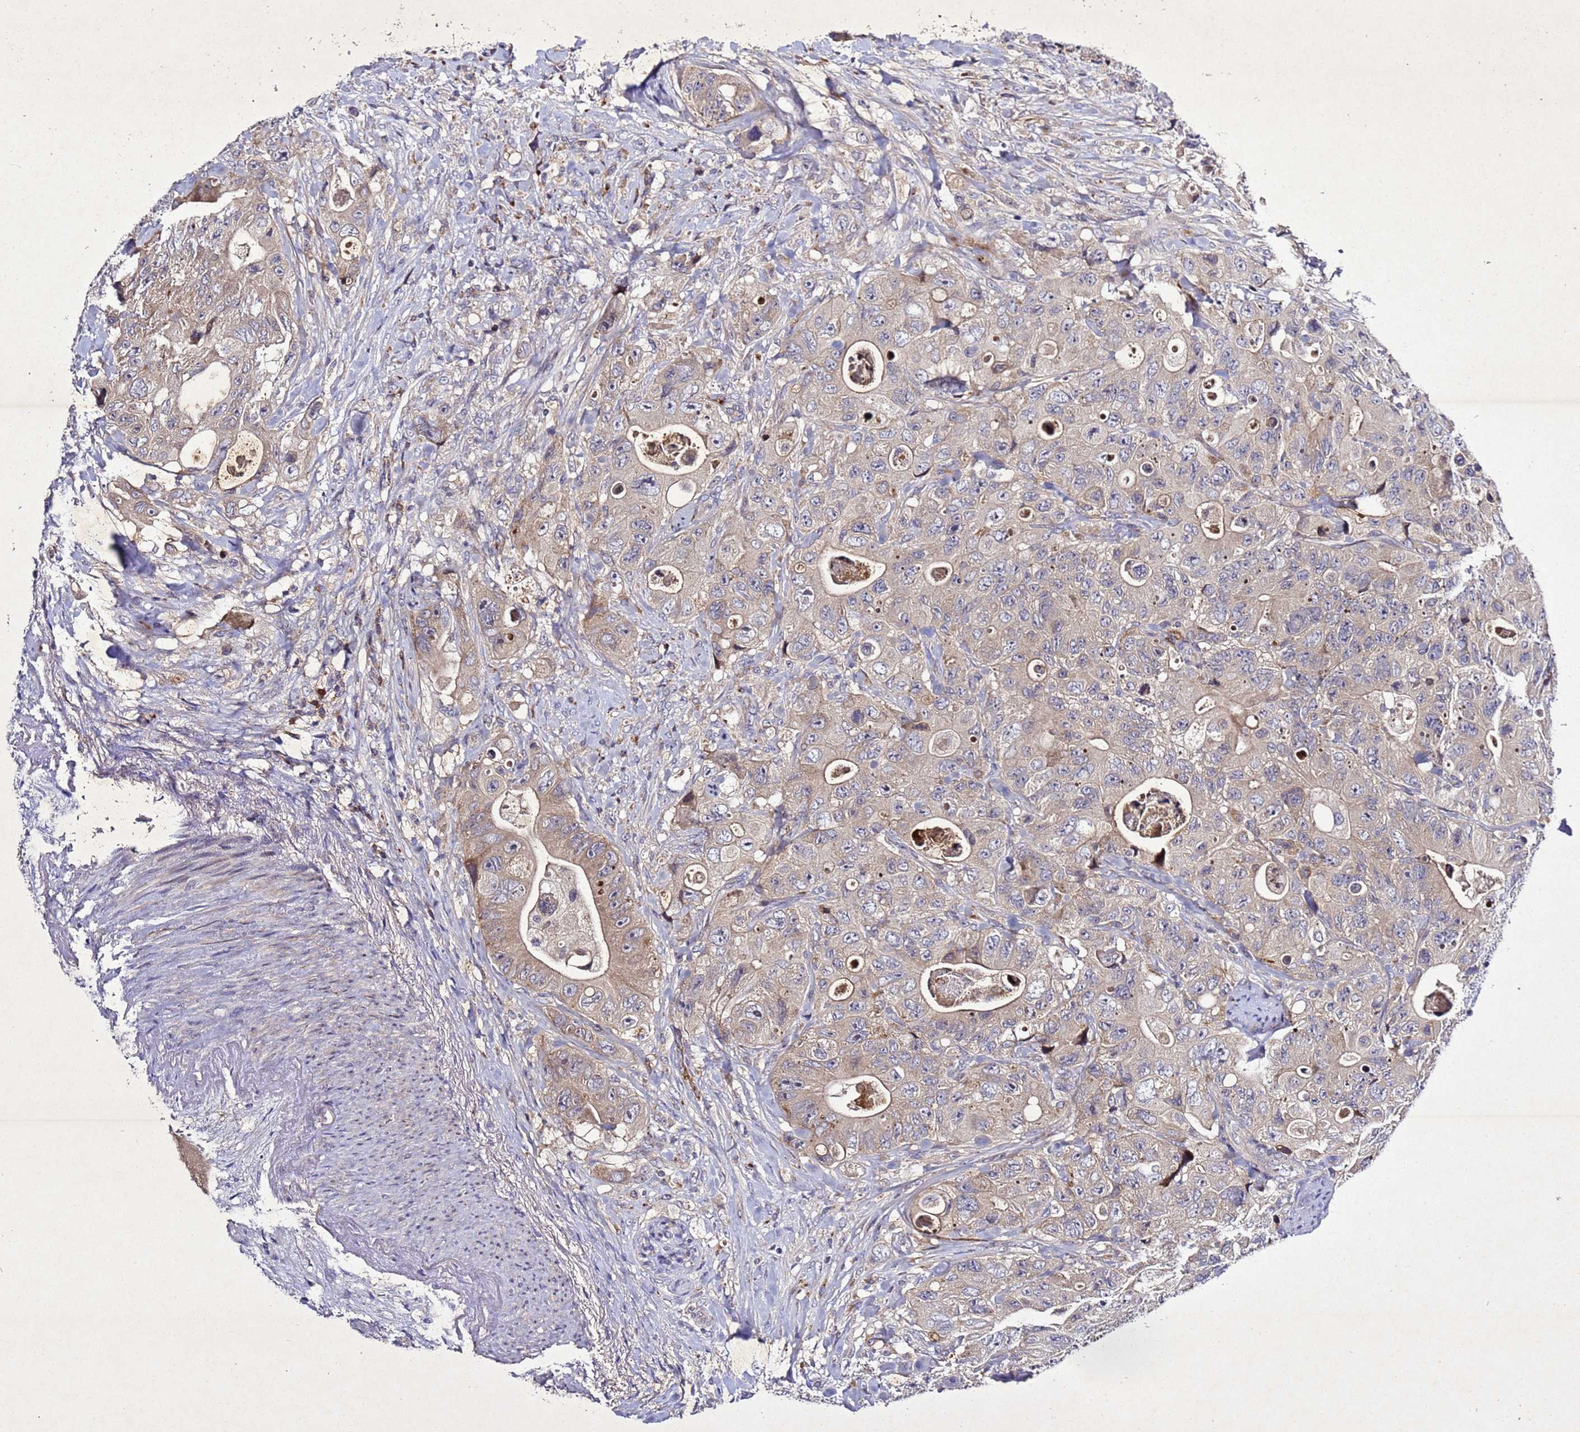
{"staining": {"intensity": "weak", "quantity": ">75%", "location": "cytoplasmic/membranous"}, "tissue": "colorectal cancer", "cell_type": "Tumor cells", "image_type": "cancer", "snomed": [{"axis": "morphology", "description": "Adenocarcinoma, NOS"}, {"axis": "topography", "description": "Colon"}], "caption": "Immunohistochemistry photomicrograph of colorectal adenocarcinoma stained for a protein (brown), which displays low levels of weak cytoplasmic/membranous staining in about >75% of tumor cells.", "gene": "SV2B", "patient": {"sex": "female", "age": 46}}